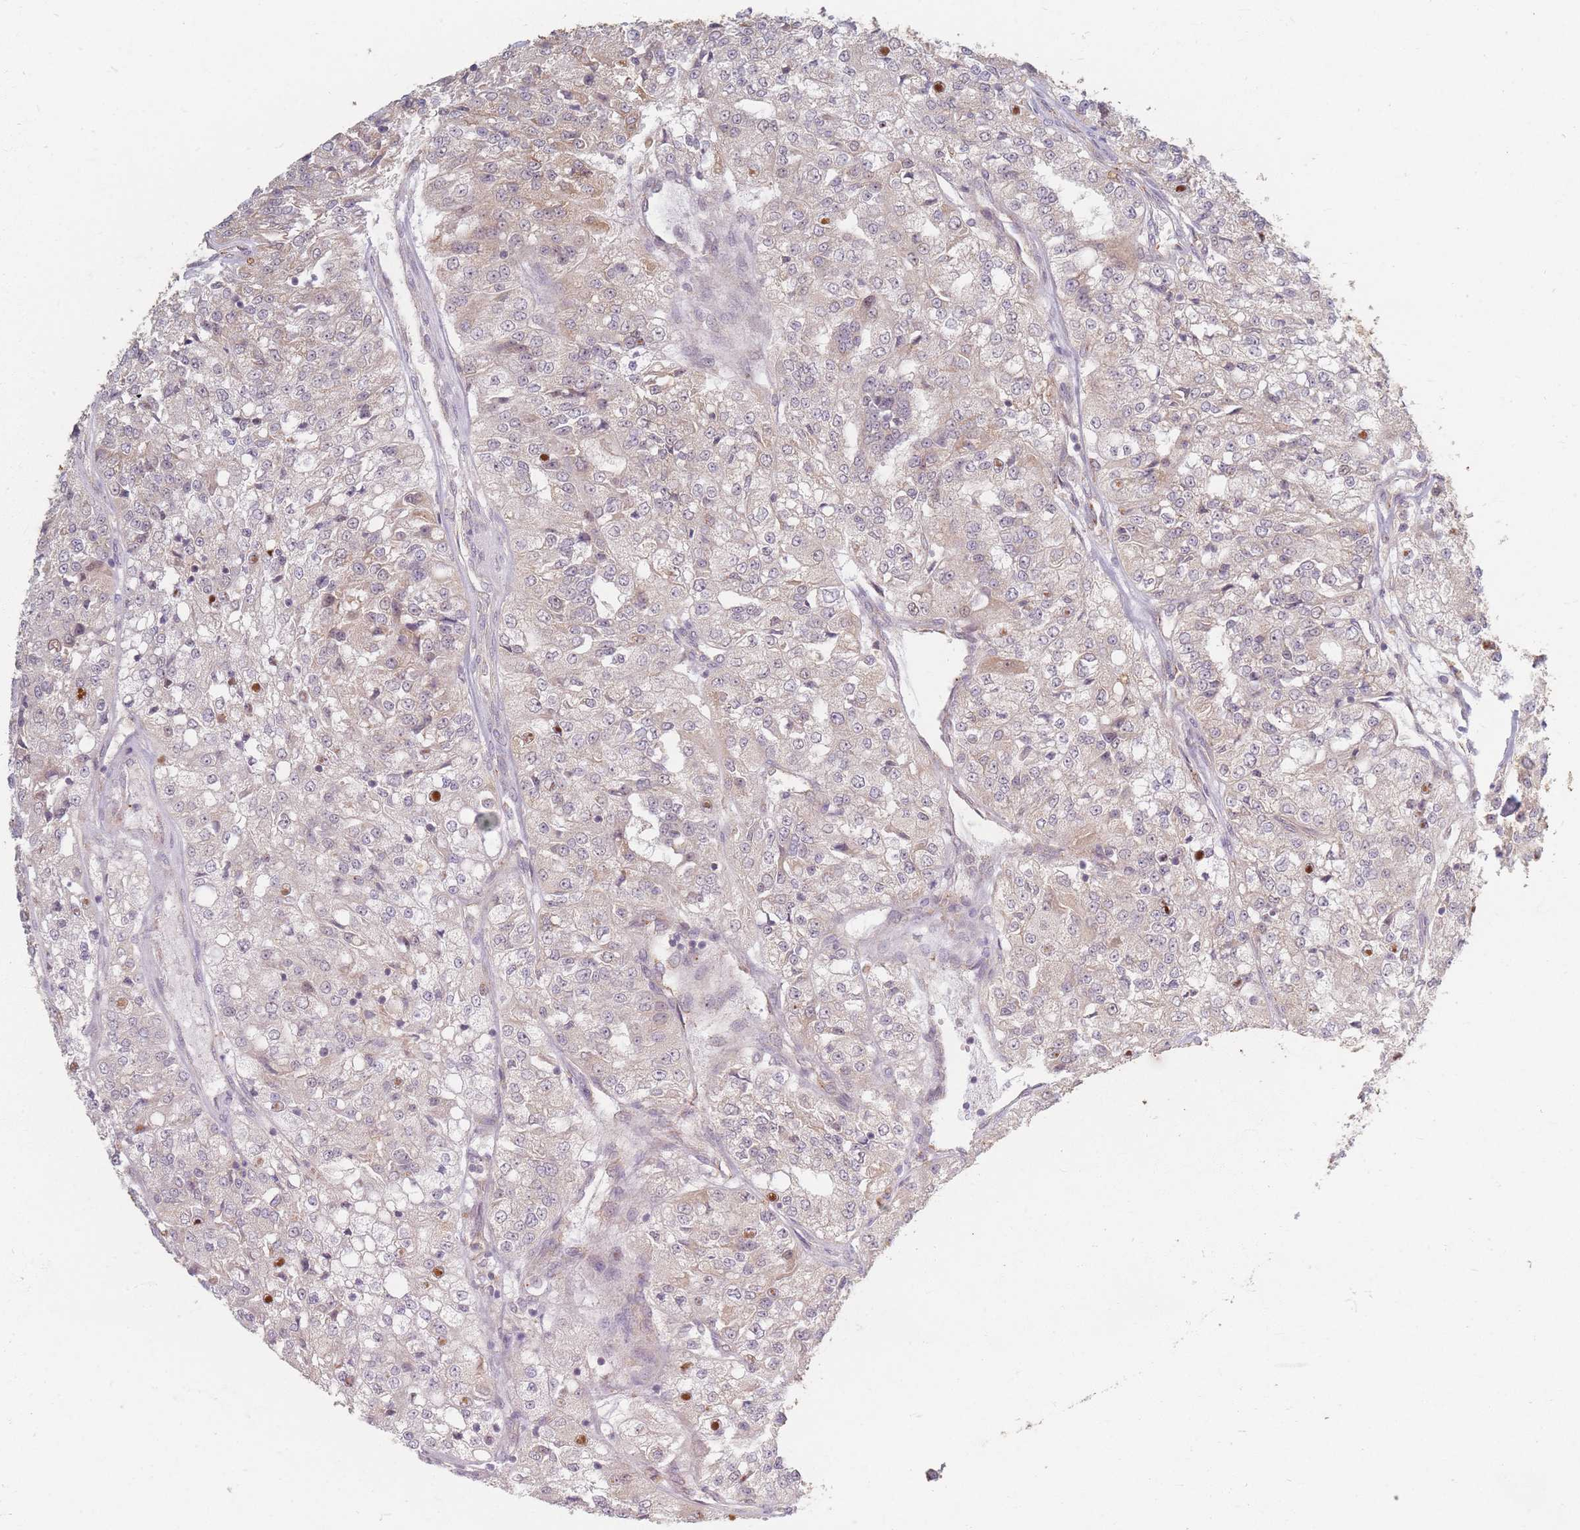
{"staining": {"intensity": "negative", "quantity": "none", "location": "none"}, "tissue": "renal cancer", "cell_type": "Tumor cells", "image_type": "cancer", "snomed": [{"axis": "morphology", "description": "Adenocarcinoma, NOS"}, {"axis": "topography", "description": "Kidney"}], "caption": "Immunohistochemistry of human renal adenocarcinoma displays no positivity in tumor cells.", "gene": "SMIM14", "patient": {"sex": "female", "age": 63}}